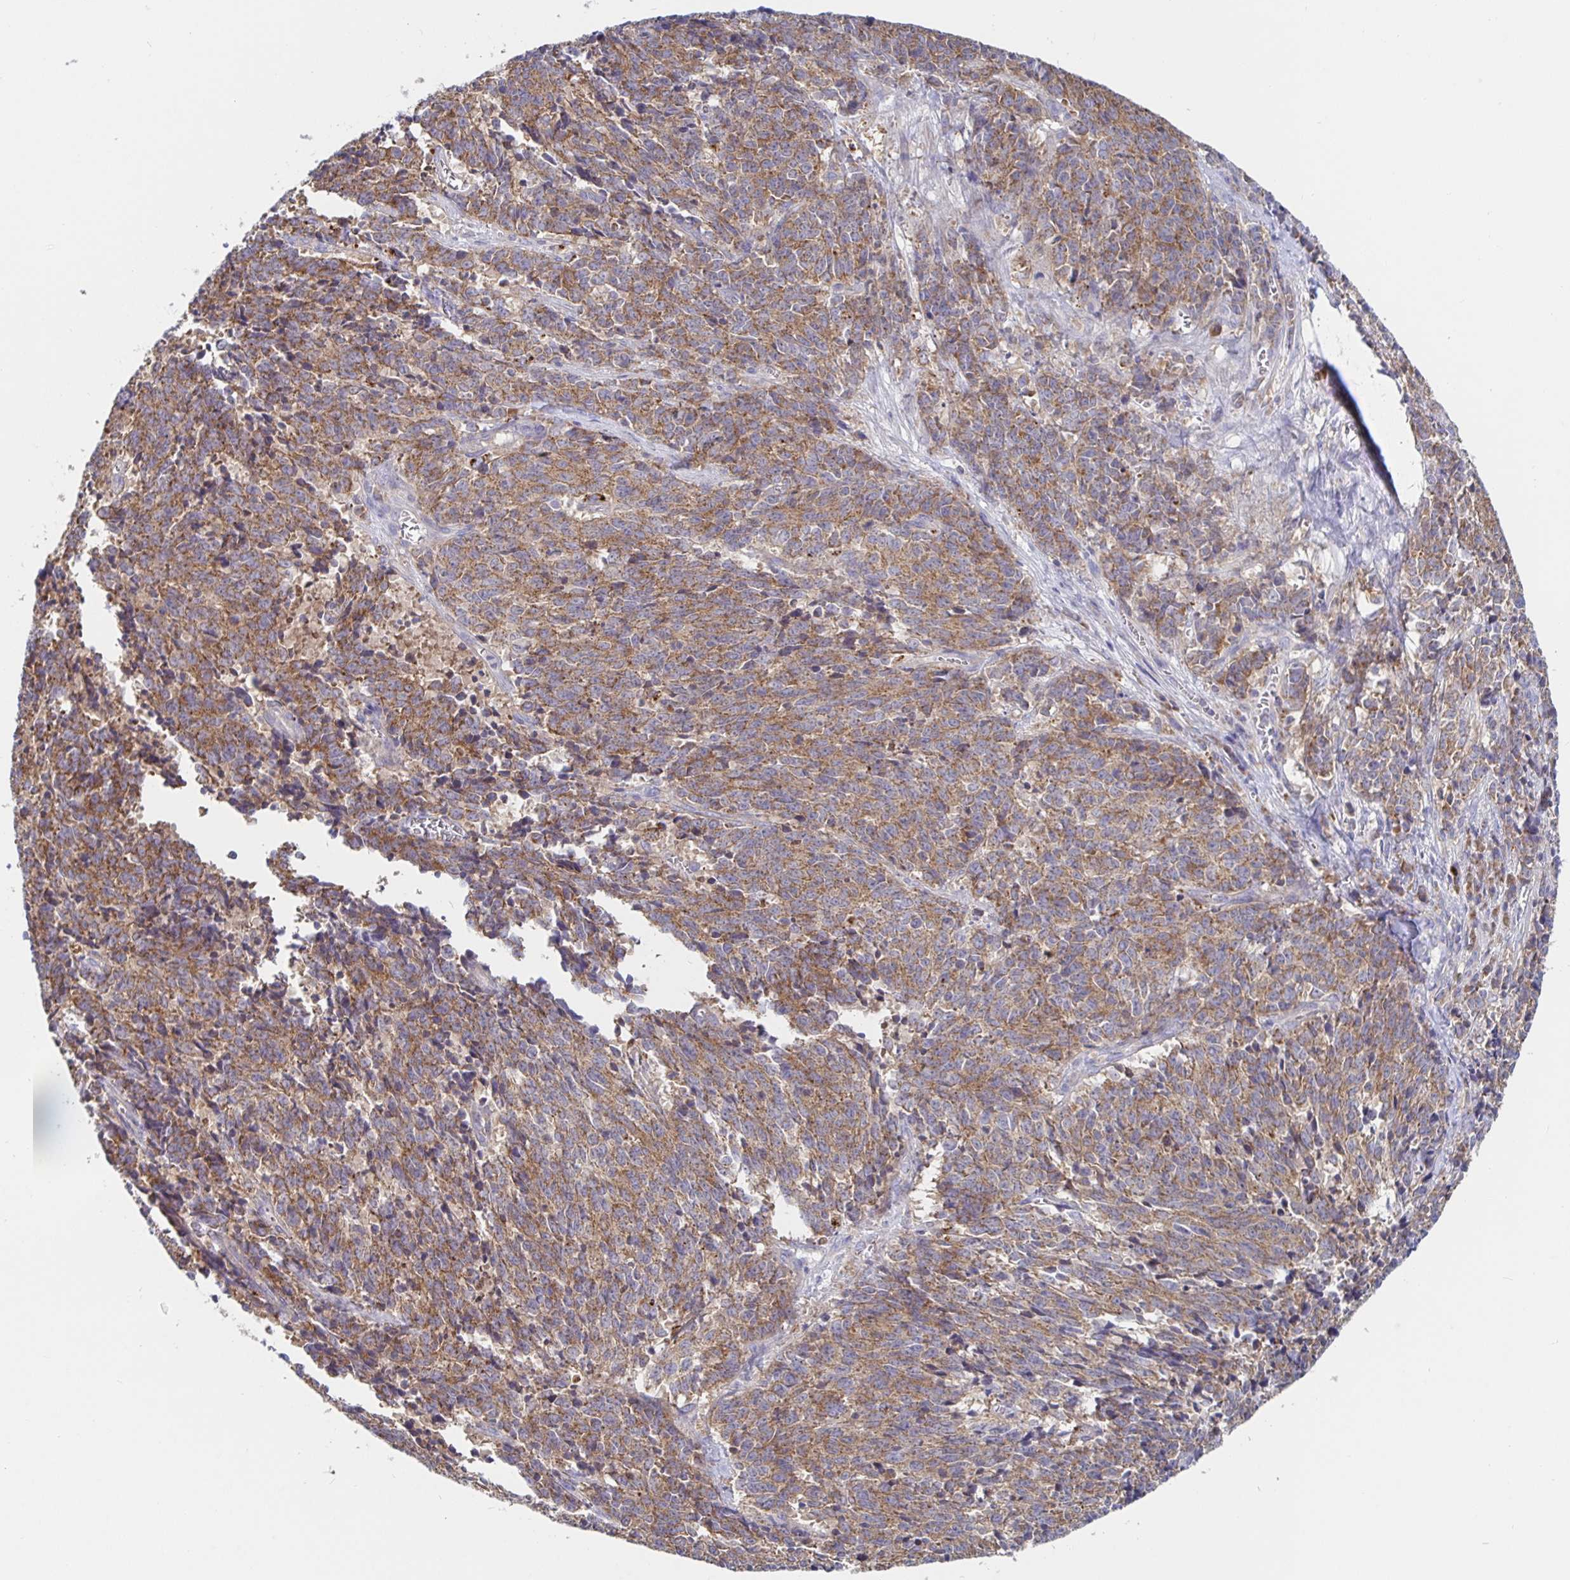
{"staining": {"intensity": "moderate", "quantity": ">75%", "location": "cytoplasmic/membranous"}, "tissue": "cervical cancer", "cell_type": "Tumor cells", "image_type": "cancer", "snomed": [{"axis": "morphology", "description": "Squamous cell carcinoma, NOS"}, {"axis": "topography", "description": "Cervix"}], "caption": "IHC (DAB) staining of cervical squamous cell carcinoma reveals moderate cytoplasmic/membranous protein positivity in approximately >75% of tumor cells.", "gene": "PRDX3", "patient": {"sex": "female", "age": 29}}